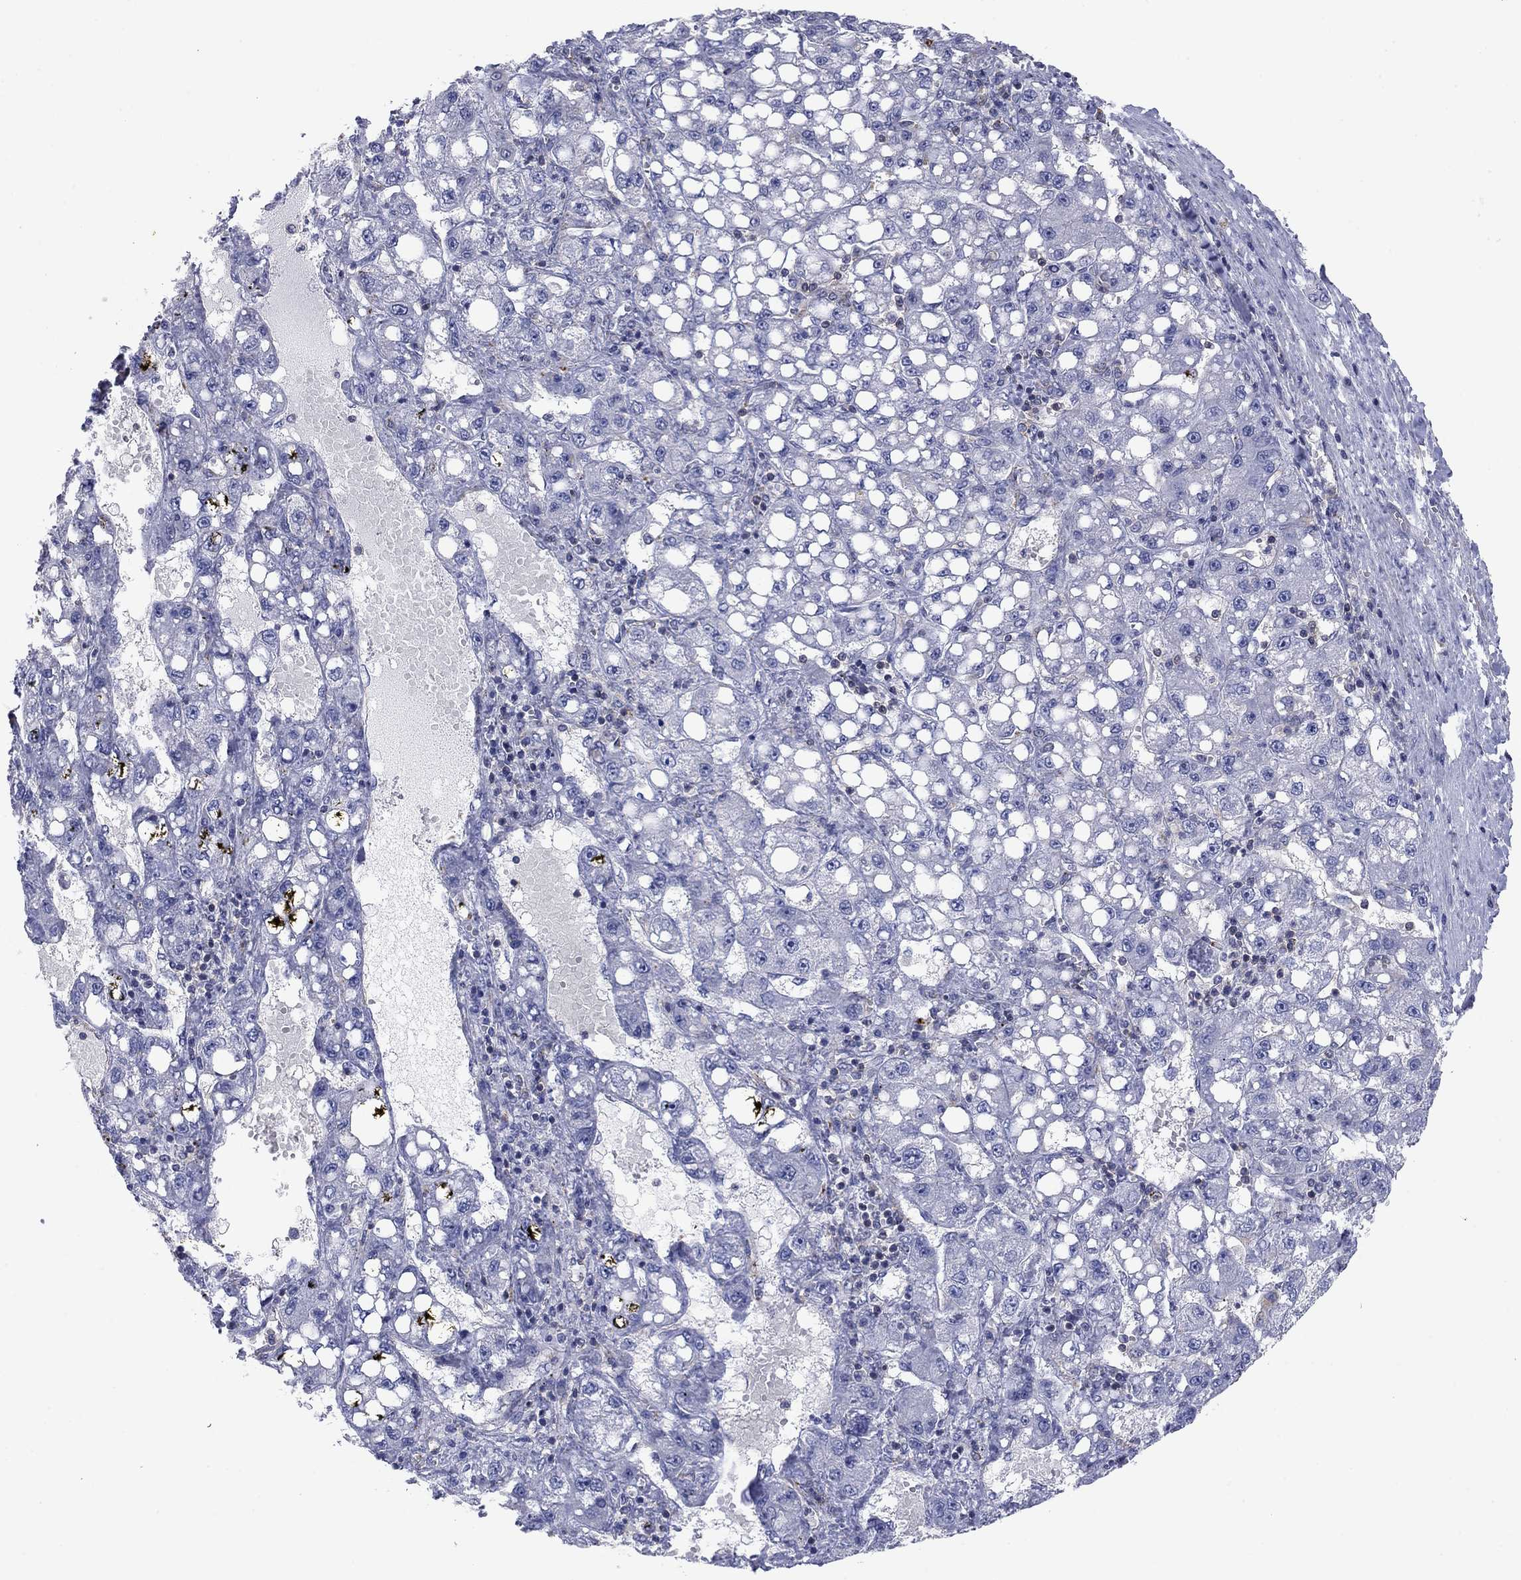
{"staining": {"intensity": "negative", "quantity": "none", "location": "none"}, "tissue": "liver cancer", "cell_type": "Tumor cells", "image_type": "cancer", "snomed": [{"axis": "morphology", "description": "Carcinoma, Hepatocellular, NOS"}, {"axis": "topography", "description": "Liver"}], "caption": "This photomicrograph is of hepatocellular carcinoma (liver) stained with immunohistochemistry (IHC) to label a protein in brown with the nuclei are counter-stained blue. There is no staining in tumor cells.", "gene": "PSD4", "patient": {"sex": "female", "age": 65}}